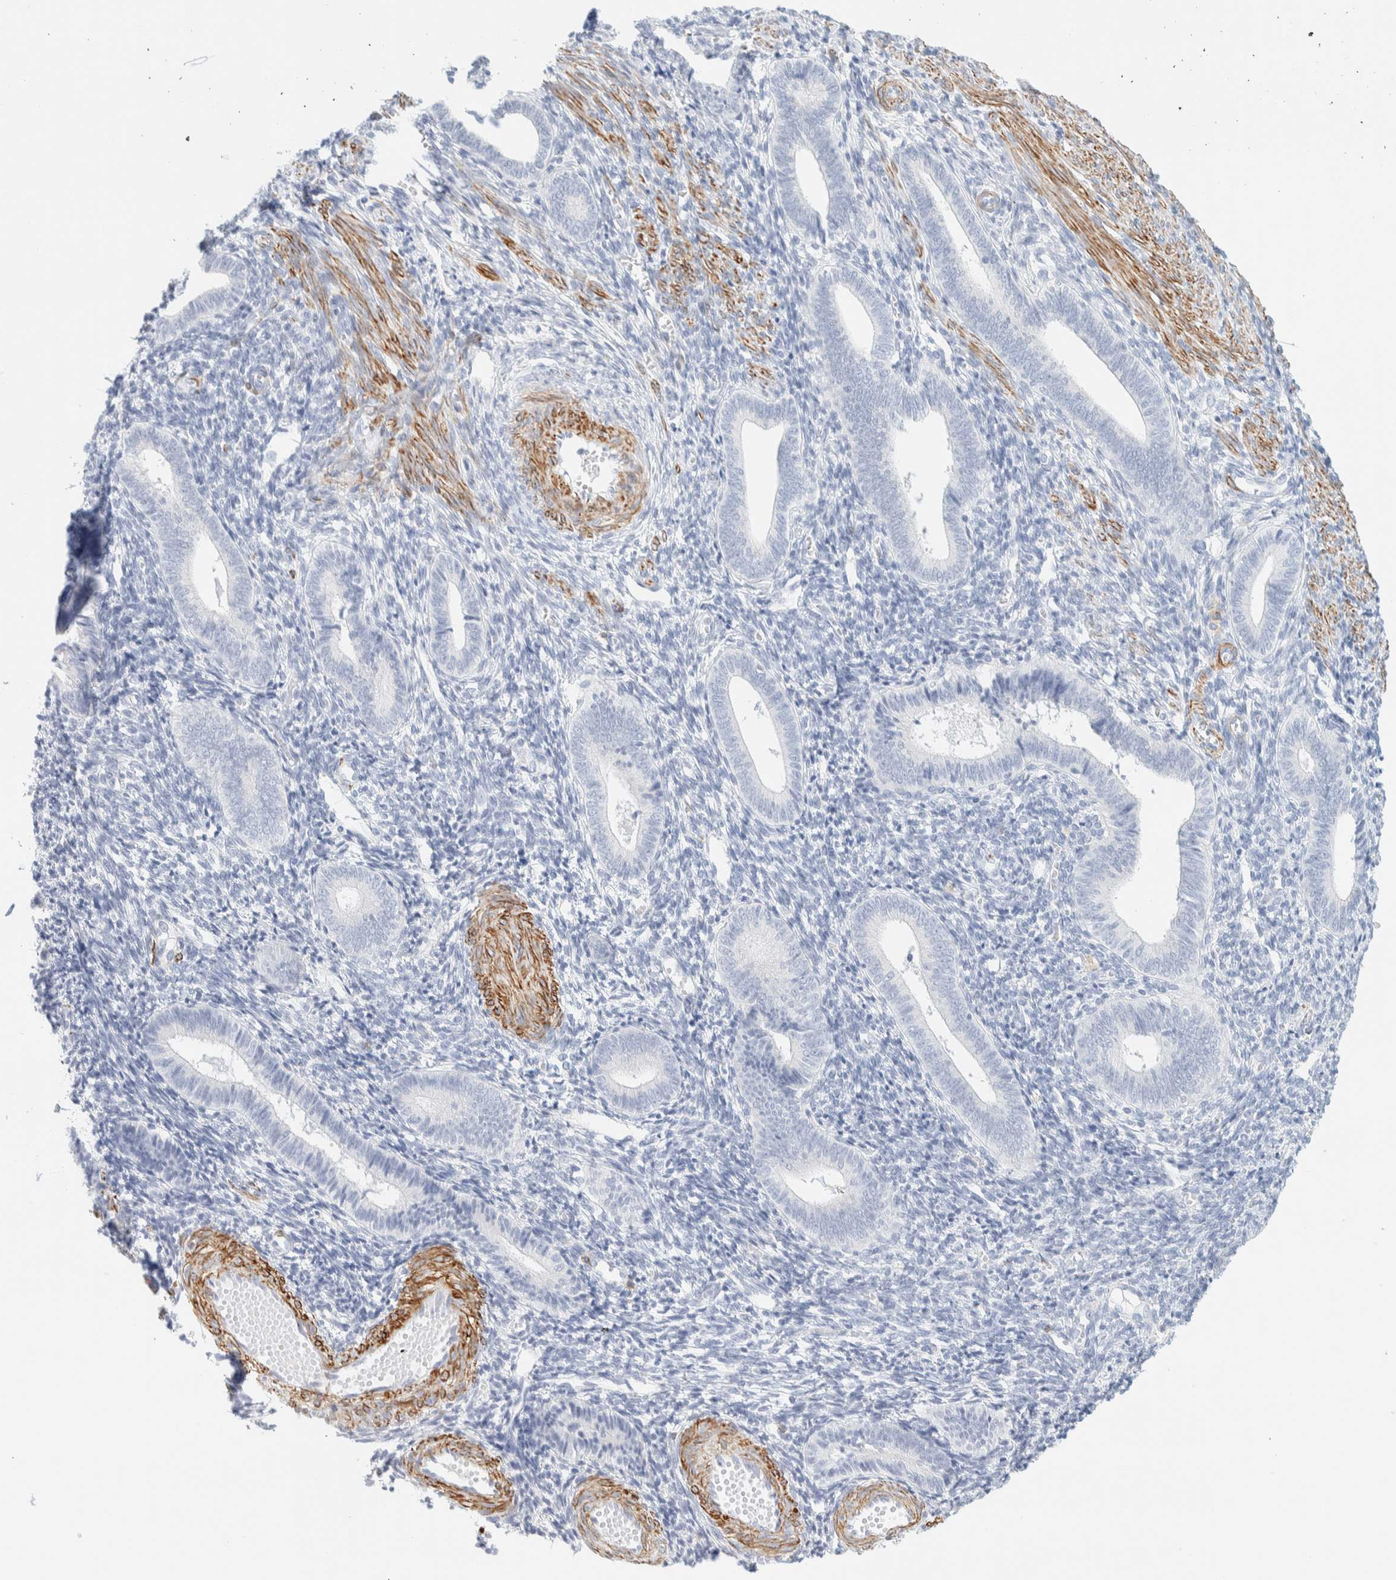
{"staining": {"intensity": "negative", "quantity": "none", "location": "none"}, "tissue": "endometrium", "cell_type": "Cells in endometrial stroma", "image_type": "normal", "snomed": [{"axis": "morphology", "description": "Normal tissue, NOS"}, {"axis": "topography", "description": "Uterus"}, {"axis": "topography", "description": "Endometrium"}], "caption": "DAB immunohistochemical staining of unremarkable human endometrium displays no significant staining in cells in endometrial stroma.", "gene": "AFMID", "patient": {"sex": "female", "age": 33}}